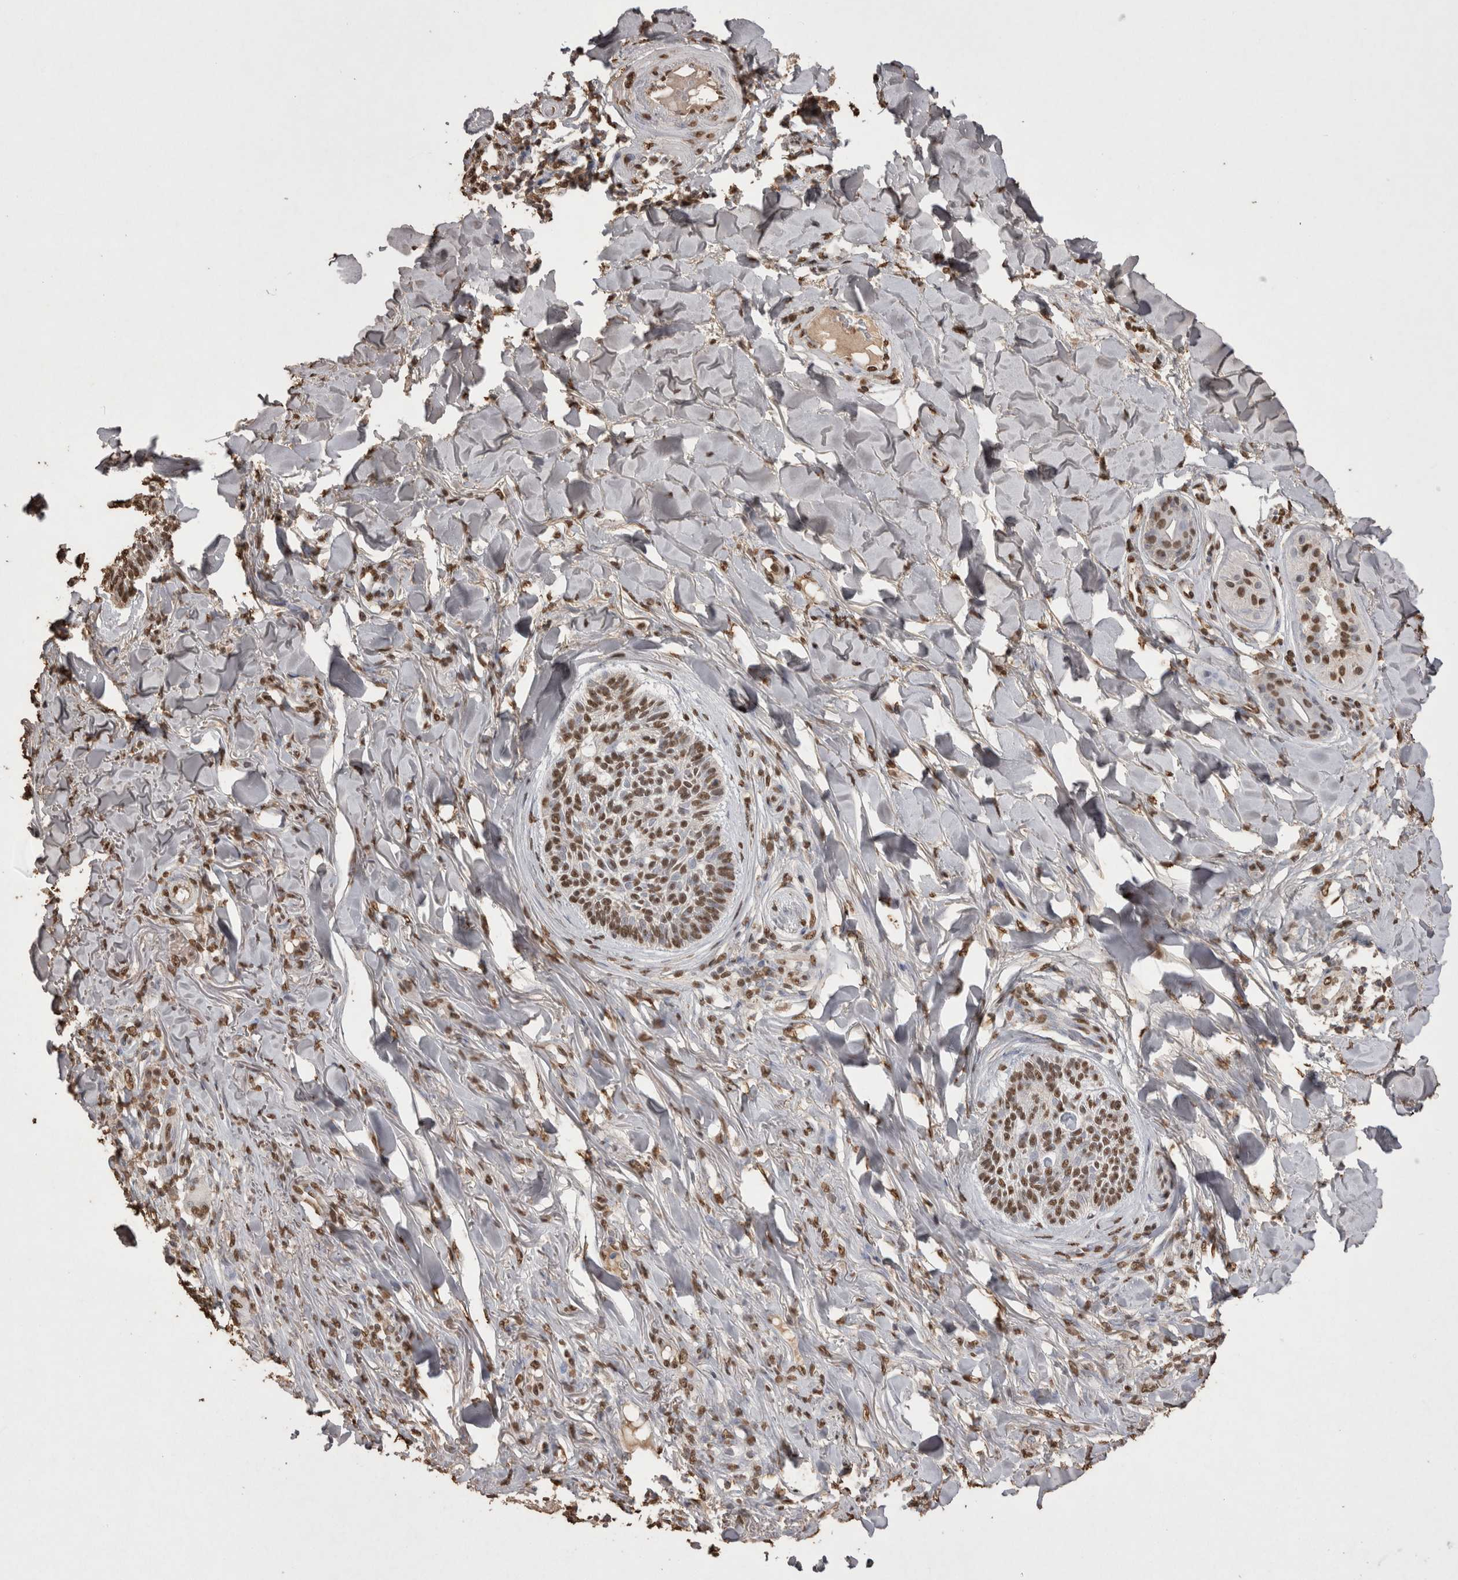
{"staining": {"intensity": "moderate", "quantity": ">75%", "location": "nuclear"}, "tissue": "skin cancer", "cell_type": "Tumor cells", "image_type": "cancer", "snomed": [{"axis": "morphology", "description": "Basal cell carcinoma"}, {"axis": "topography", "description": "Skin"}], "caption": "A photomicrograph of human skin cancer (basal cell carcinoma) stained for a protein shows moderate nuclear brown staining in tumor cells.", "gene": "POU5F1", "patient": {"sex": "male", "age": 43}}